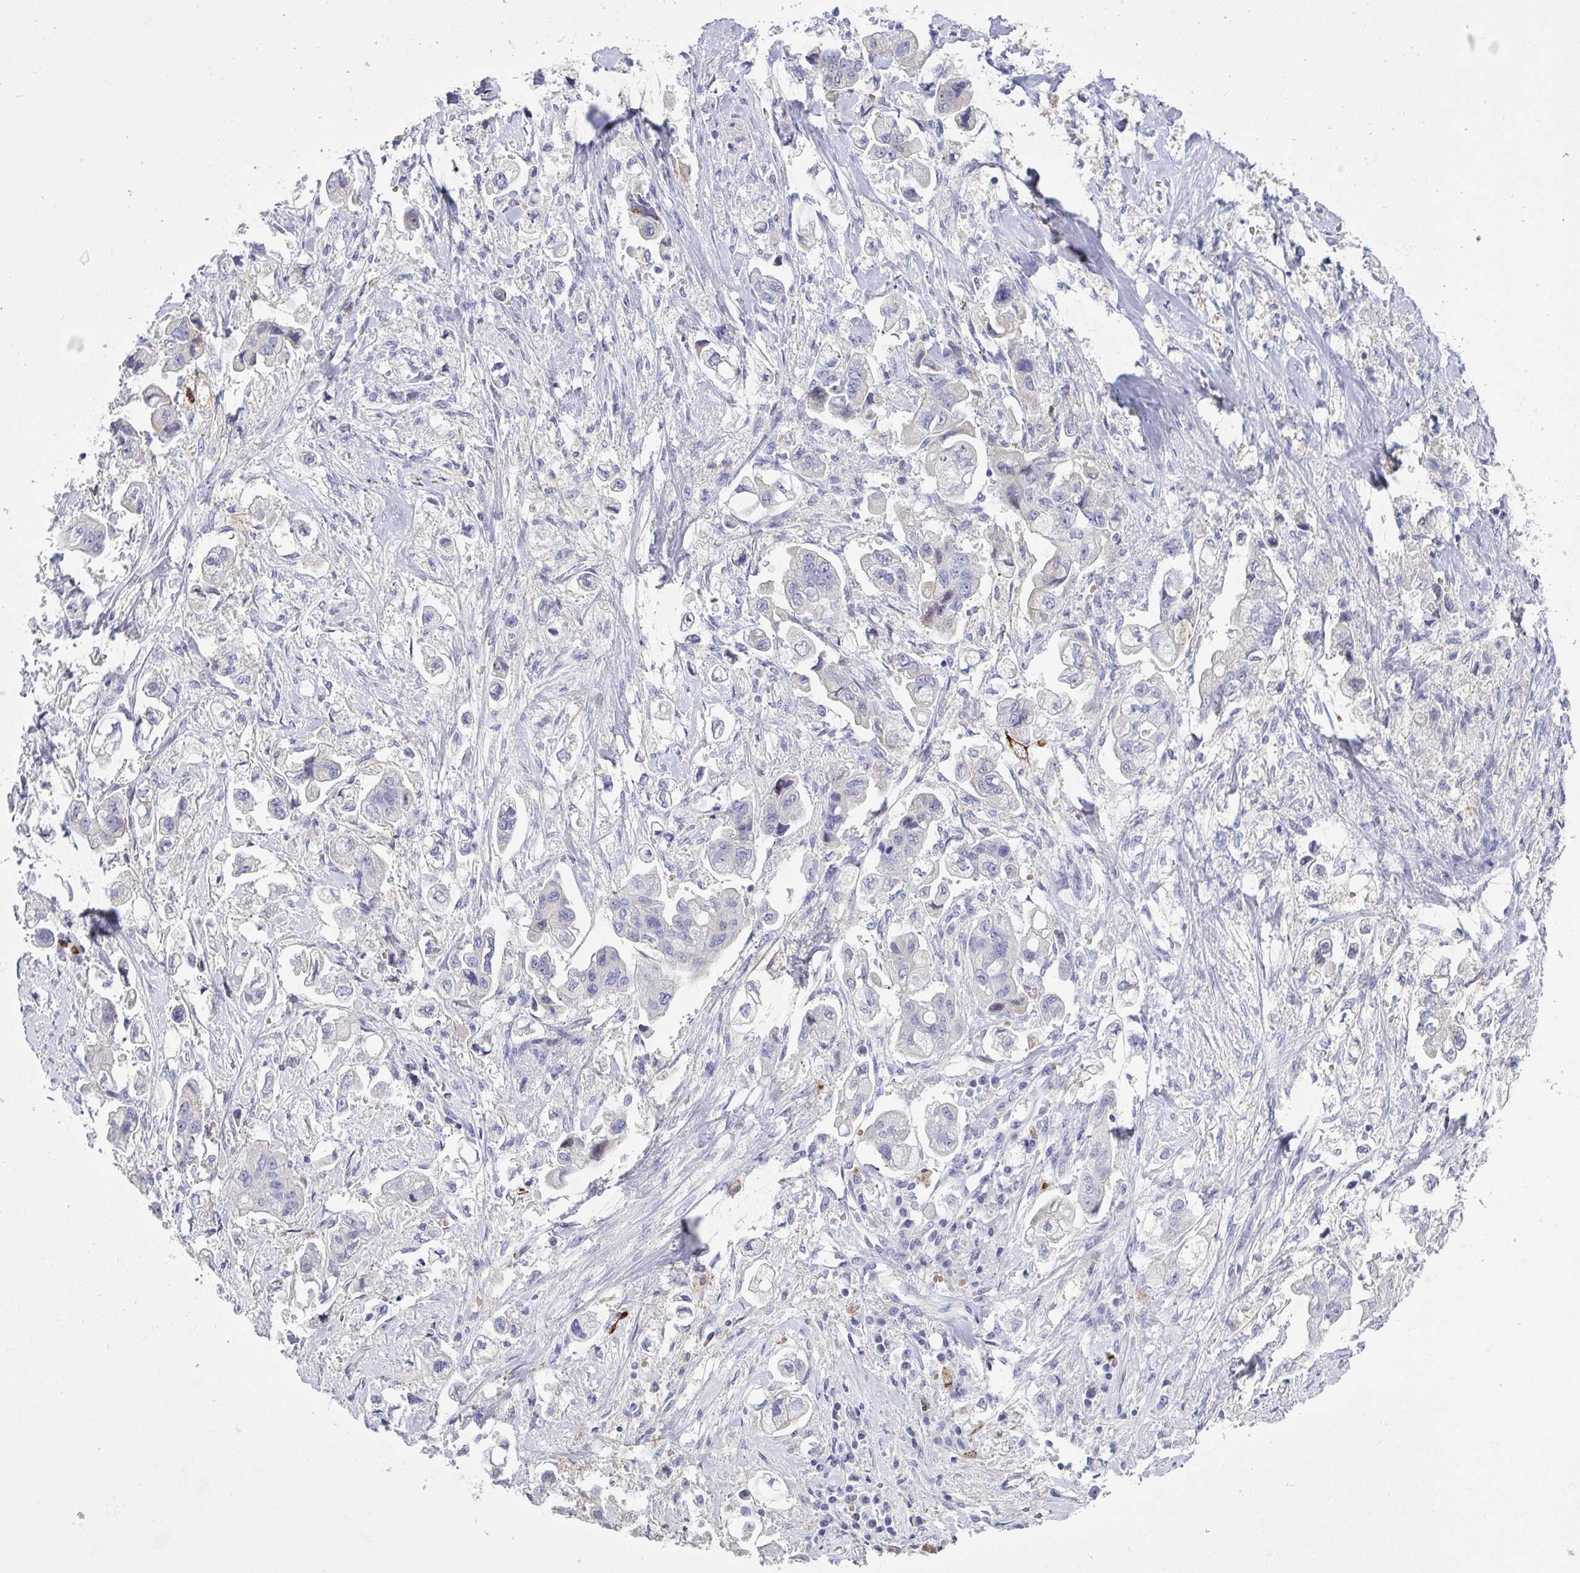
{"staining": {"intensity": "negative", "quantity": "none", "location": "none"}, "tissue": "stomach cancer", "cell_type": "Tumor cells", "image_type": "cancer", "snomed": [{"axis": "morphology", "description": "Adenocarcinoma, NOS"}, {"axis": "topography", "description": "Stomach"}], "caption": "Tumor cells show no significant positivity in adenocarcinoma (stomach).", "gene": "TAS2R38", "patient": {"sex": "male", "age": 62}}